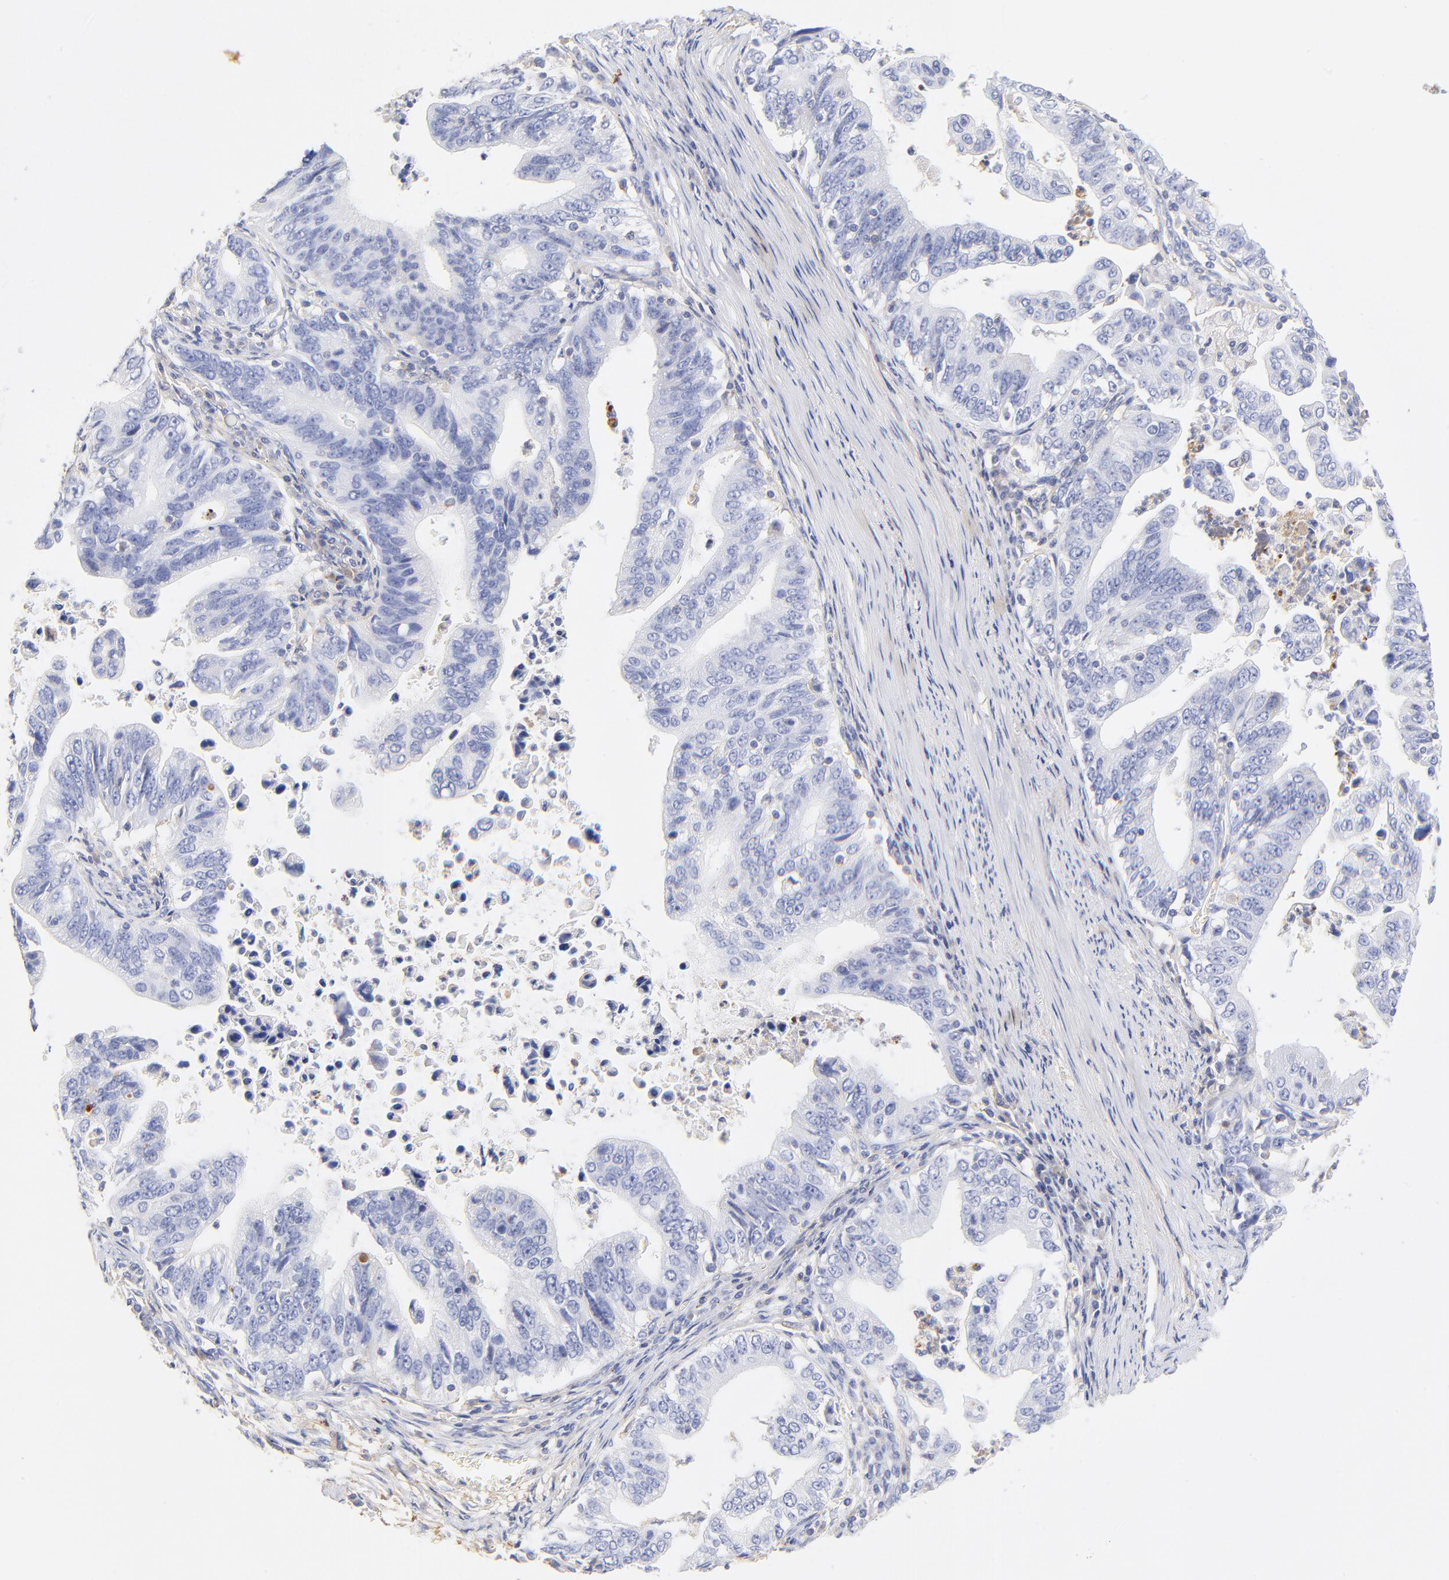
{"staining": {"intensity": "negative", "quantity": "none", "location": "none"}, "tissue": "stomach cancer", "cell_type": "Tumor cells", "image_type": "cancer", "snomed": [{"axis": "morphology", "description": "Adenocarcinoma, NOS"}, {"axis": "topography", "description": "Stomach, upper"}], "caption": "Tumor cells are negative for protein expression in human stomach cancer. (Brightfield microscopy of DAB IHC at high magnification).", "gene": "MDGA2", "patient": {"sex": "female", "age": 50}}